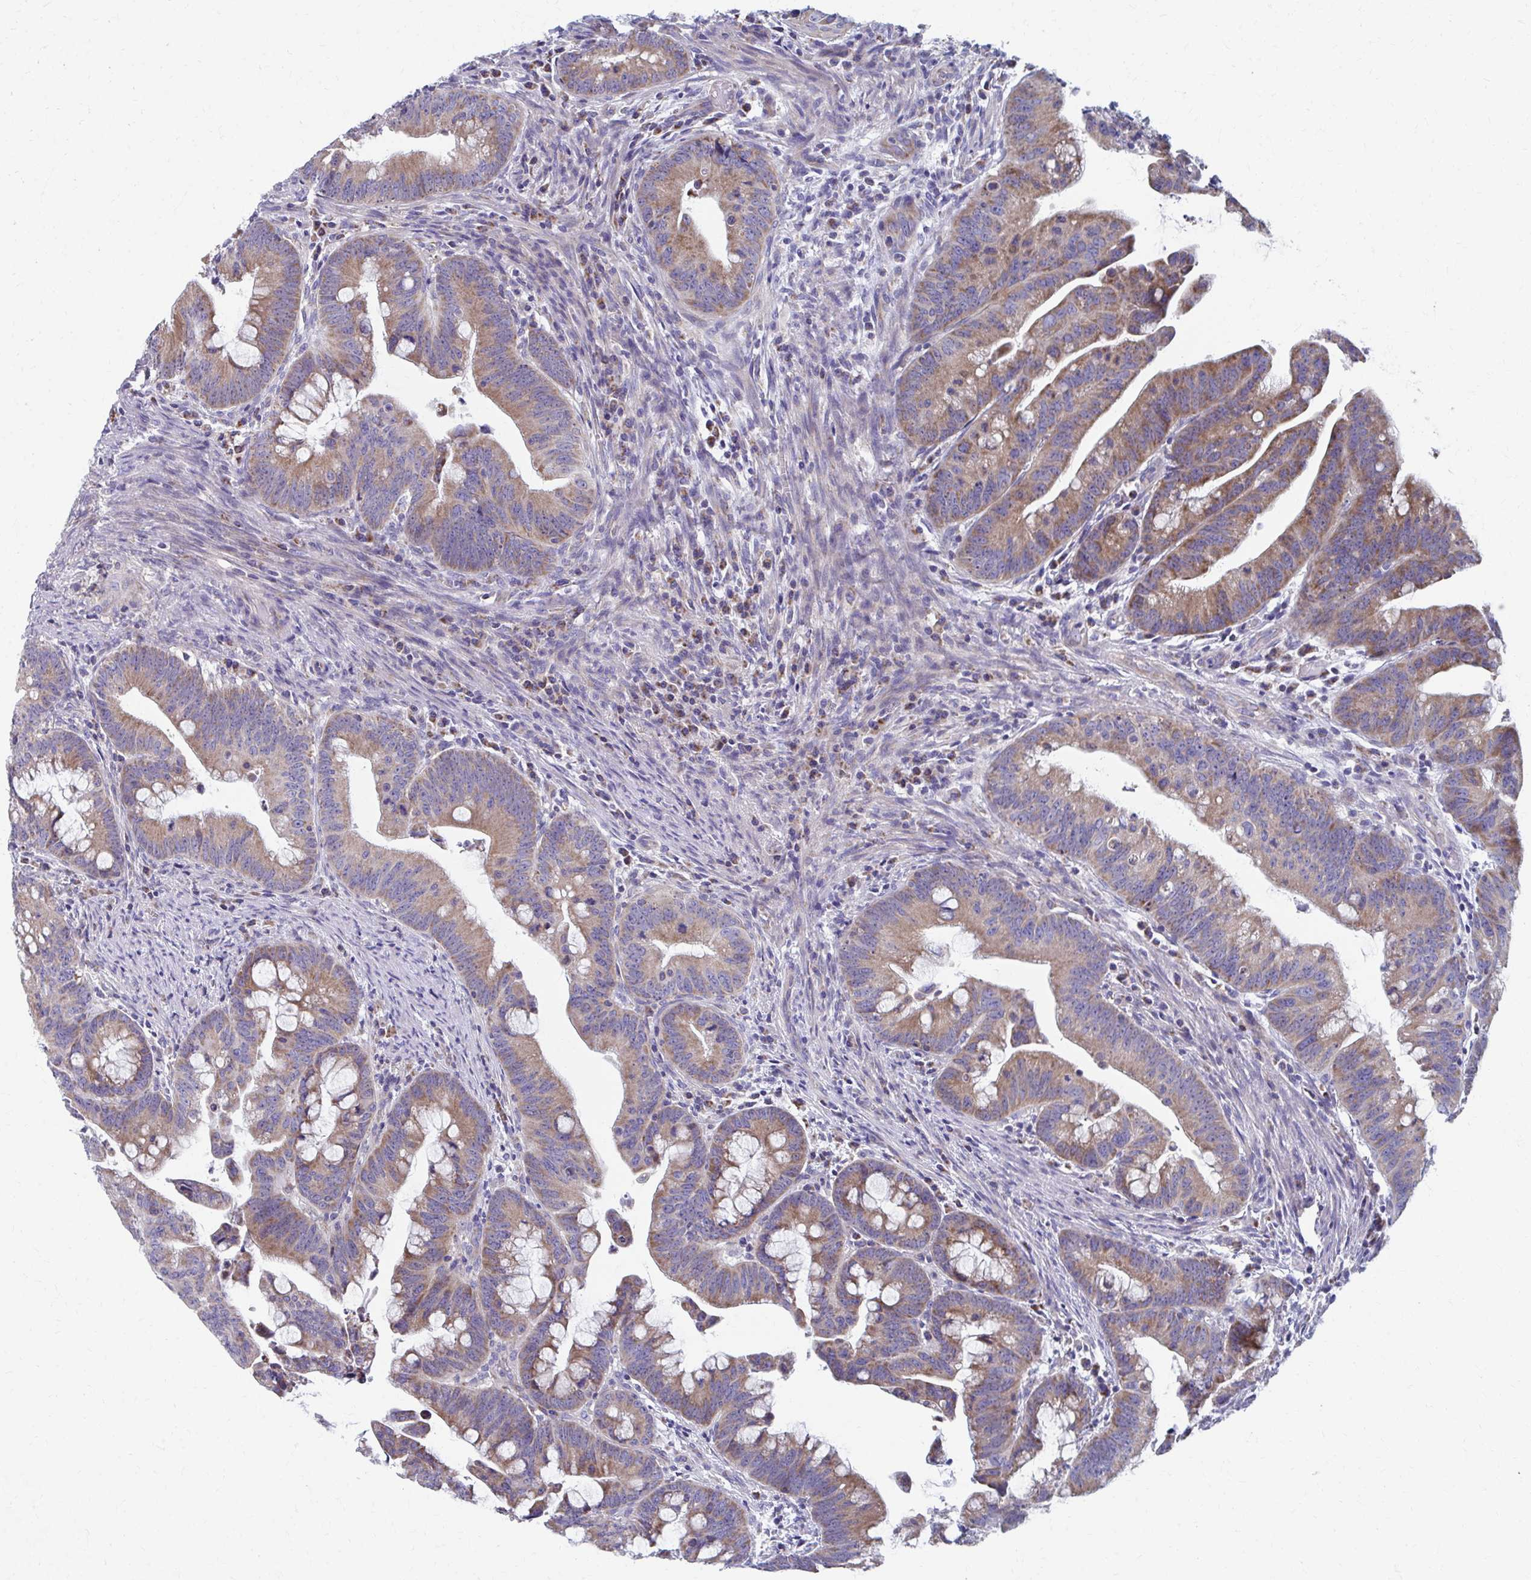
{"staining": {"intensity": "moderate", "quantity": ">75%", "location": "cytoplasmic/membranous"}, "tissue": "colorectal cancer", "cell_type": "Tumor cells", "image_type": "cancer", "snomed": [{"axis": "morphology", "description": "Adenocarcinoma, NOS"}, {"axis": "topography", "description": "Colon"}], "caption": "Immunohistochemical staining of colorectal cancer (adenocarcinoma) exhibits moderate cytoplasmic/membranous protein positivity in about >75% of tumor cells. (Brightfield microscopy of DAB IHC at high magnification).", "gene": "RCC1L", "patient": {"sex": "male", "age": 62}}